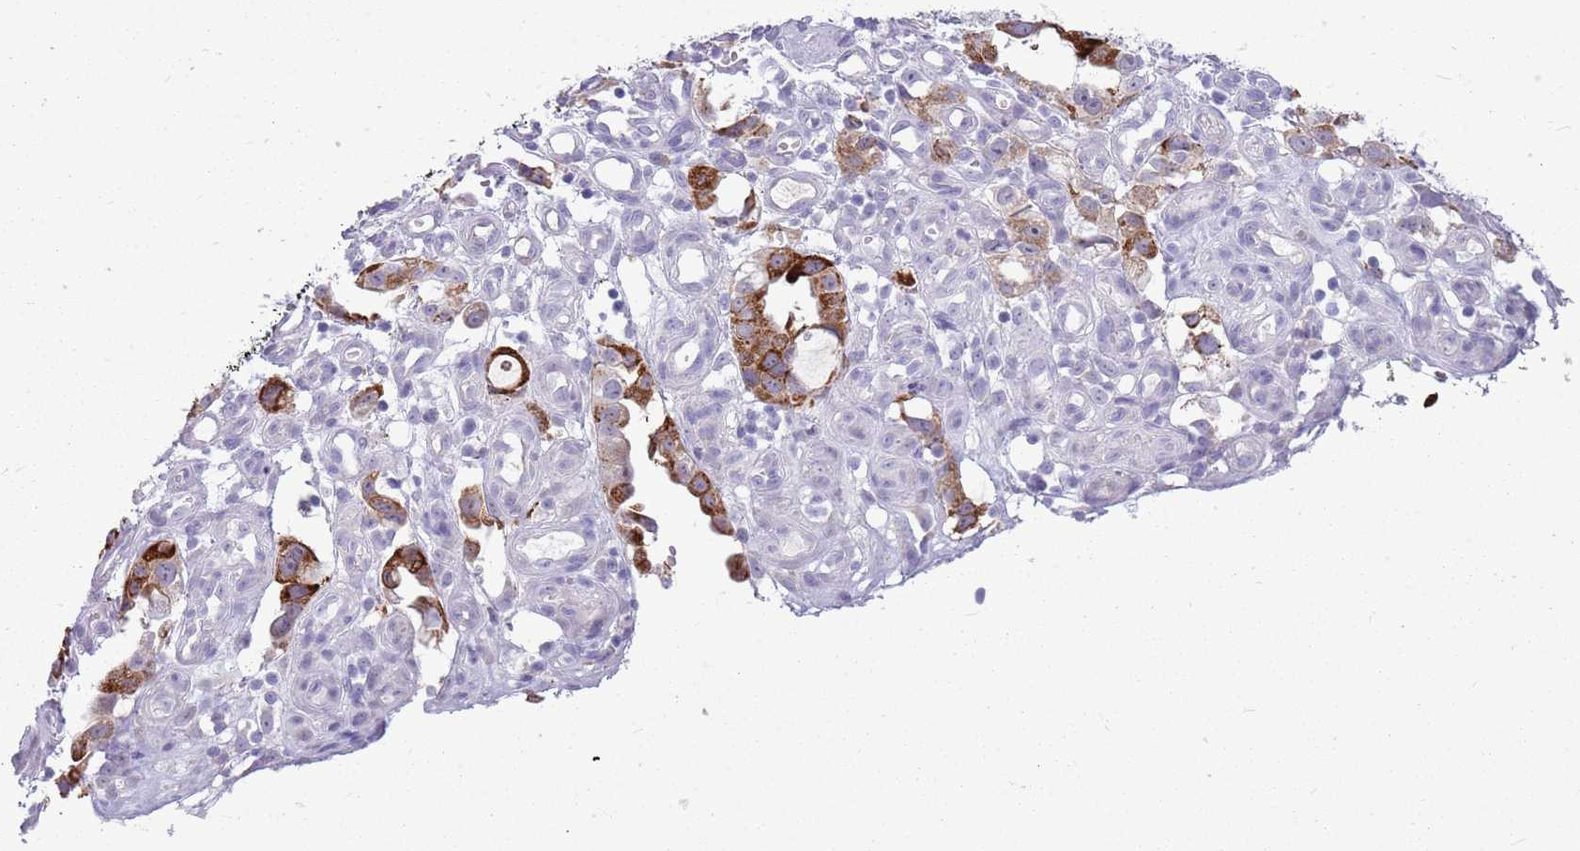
{"staining": {"intensity": "strong", "quantity": ">75%", "location": "cytoplasmic/membranous"}, "tissue": "stomach cancer", "cell_type": "Tumor cells", "image_type": "cancer", "snomed": [{"axis": "morphology", "description": "Adenocarcinoma, NOS"}, {"axis": "topography", "description": "Stomach"}], "caption": "Protein staining demonstrates strong cytoplasmic/membranous positivity in approximately >75% of tumor cells in adenocarcinoma (stomach). (DAB (3,3'-diaminobenzidine) = brown stain, brightfield microscopy at high magnification).", "gene": "ZNF425", "patient": {"sex": "male", "age": 55}}